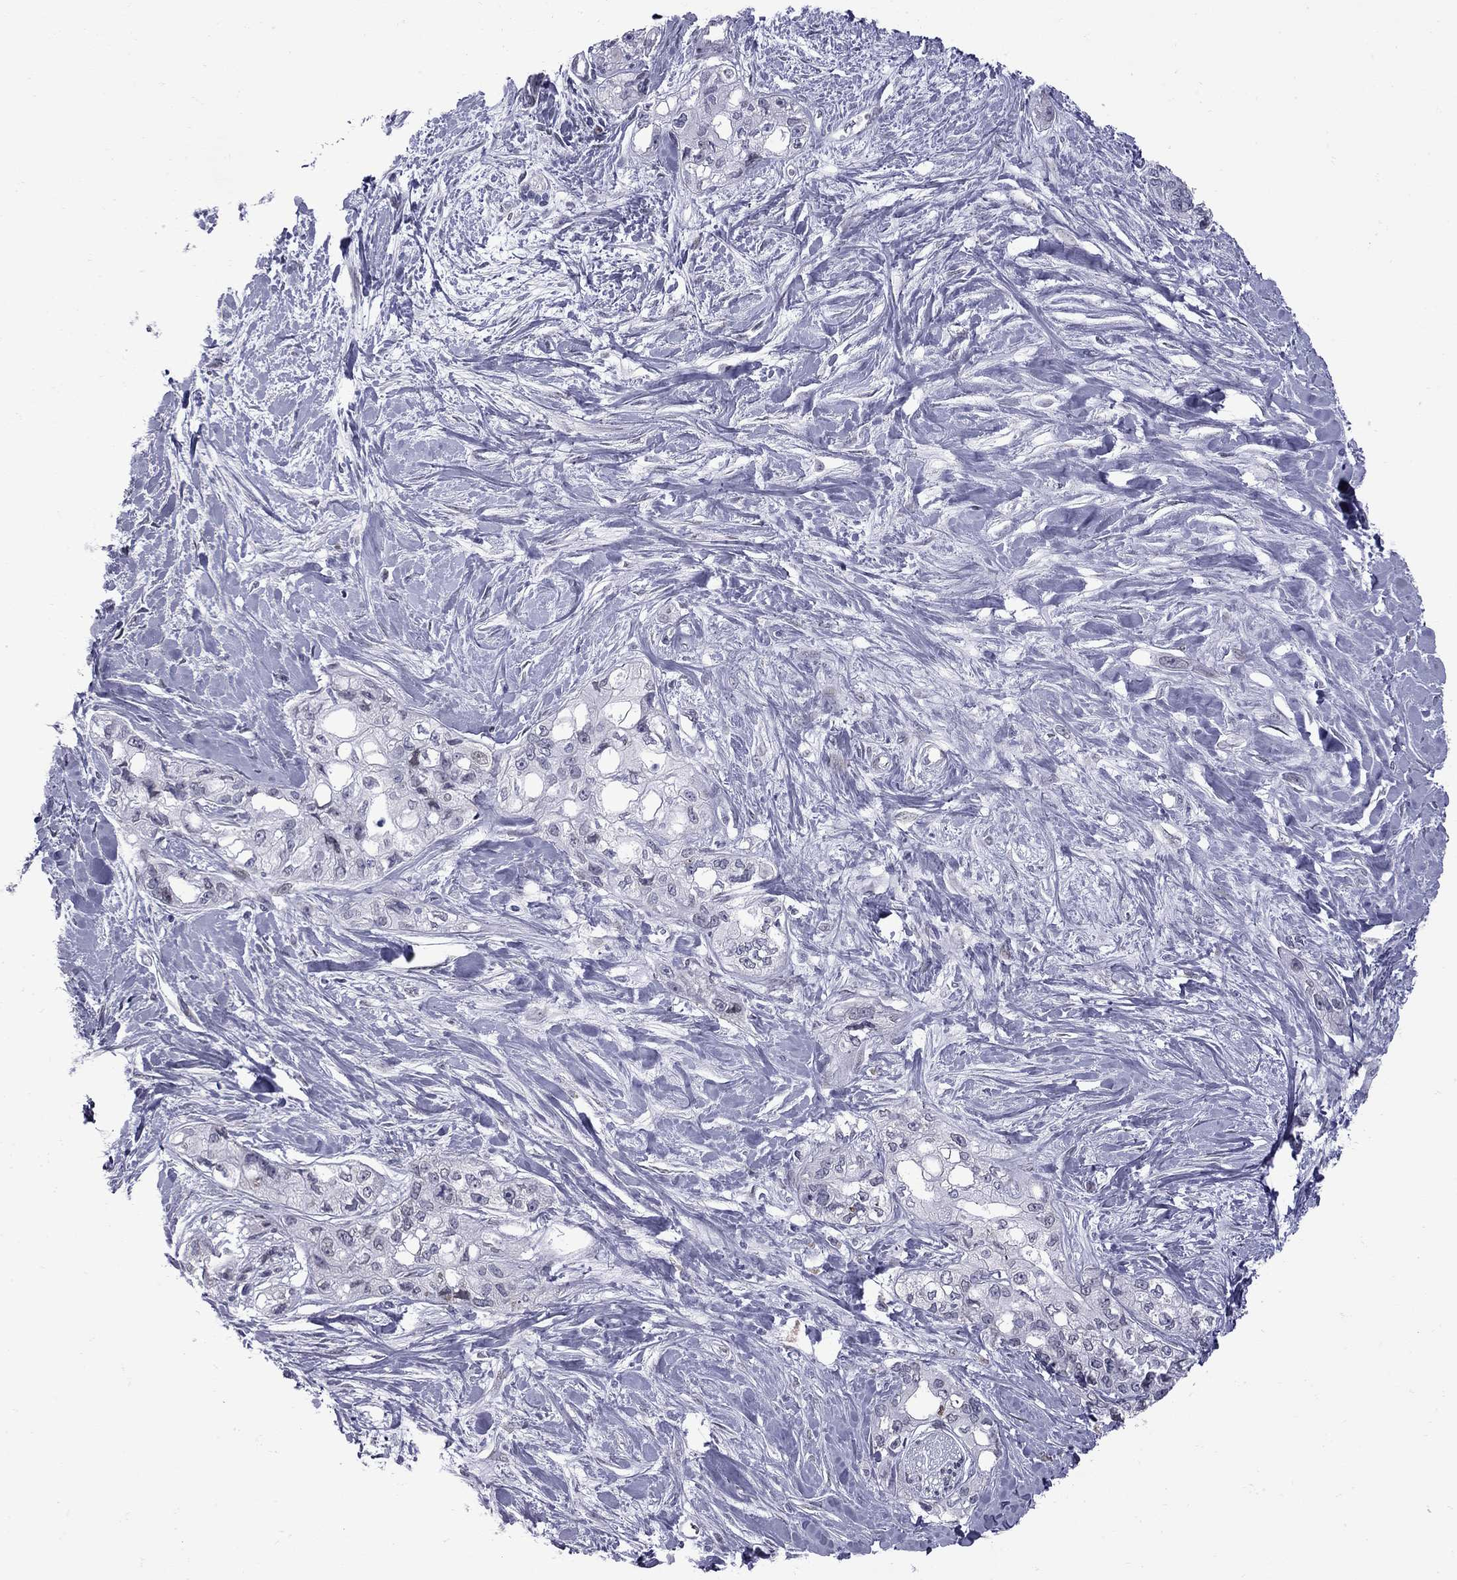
{"staining": {"intensity": "negative", "quantity": "none", "location": "none"}, "tissue": "pancreatic cancer", "cell_type": "Tumor cells", "image_type": "cancer", "snomed": [{"axis": "morphology", "description": "Adenocarcinoma, NOS"}, {"axis": "topography", "description": "Pancreas"}], "caption": "Immunohistochemistry (IHC) histopathology image of pancreatic cancer (adenocarcinoma) stained for a protein (brown), which reveals no positivity in tumor cells. Brightfield microscopy of immunohistochemistry (IHC) stained with DAB (brown) and hematoxylin (blue), captured at high magnification.", "gene": "CLTCL1", "patient": {"sex": "female", "age": 50}}